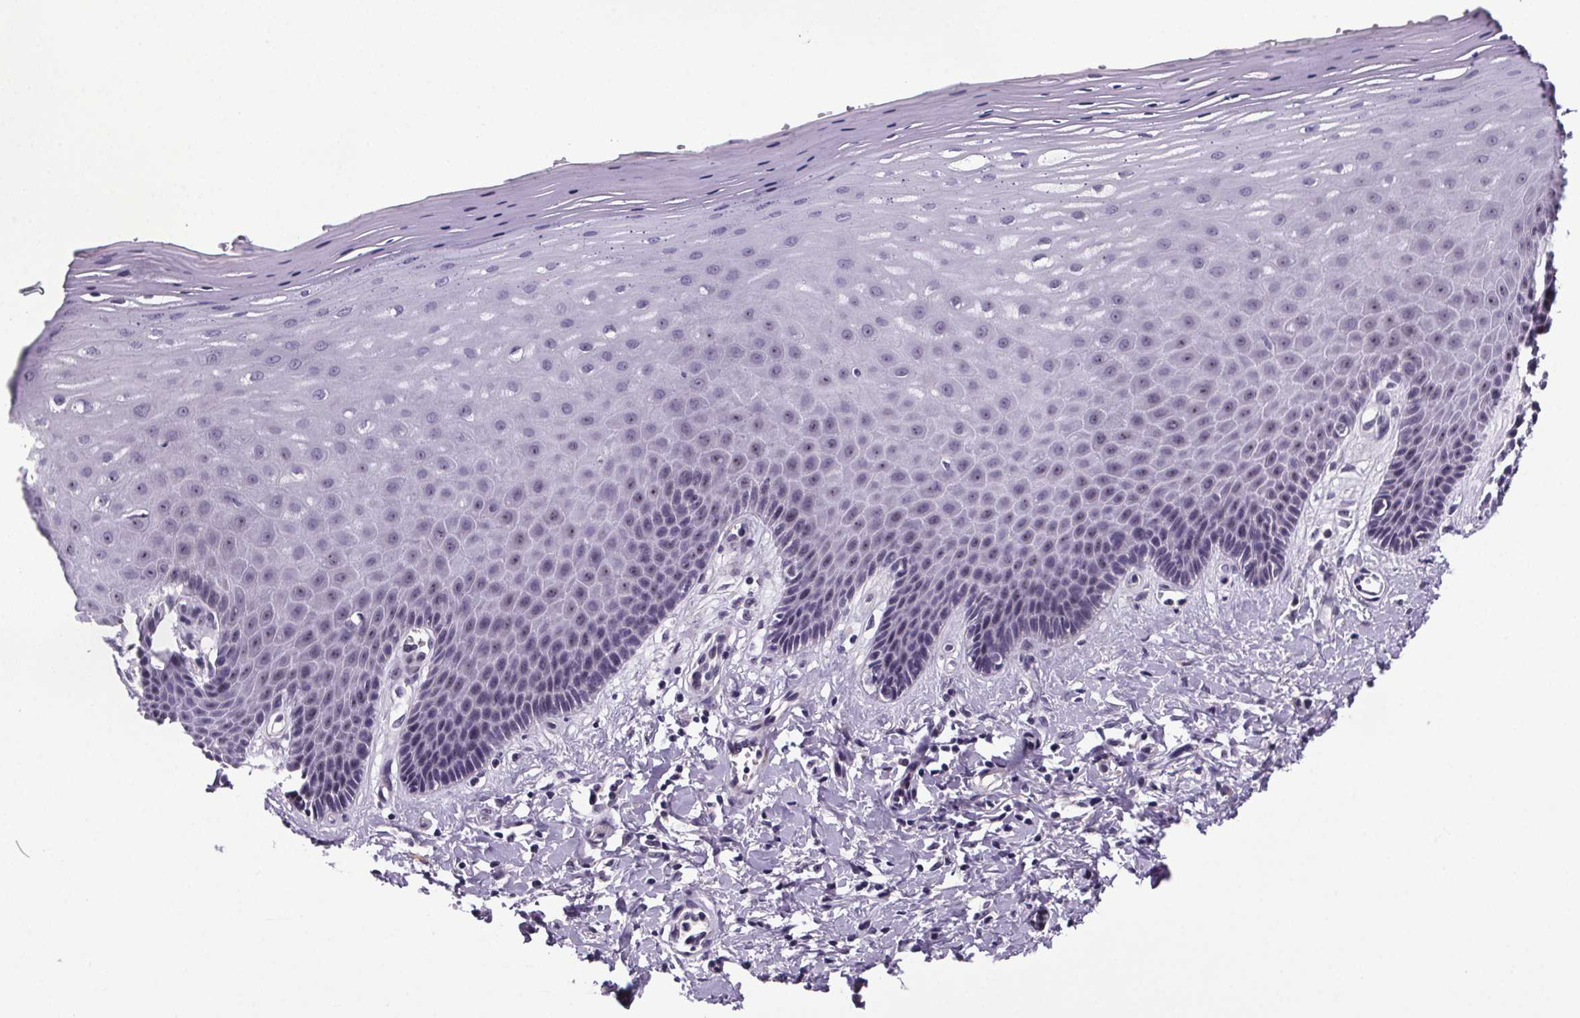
{"staining": {"intensity": "moderate", "quantity": "25%-75%", "location": "nuclear"}, "tissue": "vagina", "cell_type": "Squamous epithelial cells", "image_type": "normal", "snomed": [{"axis": "morphology", "description": "Normal tissue, NOS"}, {"axis": "topography", "description": "Vagina"}], "caption": "Immunohistochemical staining of unremarkable vagina displays medium levels of moderate nuclear expression in about 25%-75% of squamous epithelial cells.", "gene": "ATMIN", "patient": {"sex": "female", "age": 83}}